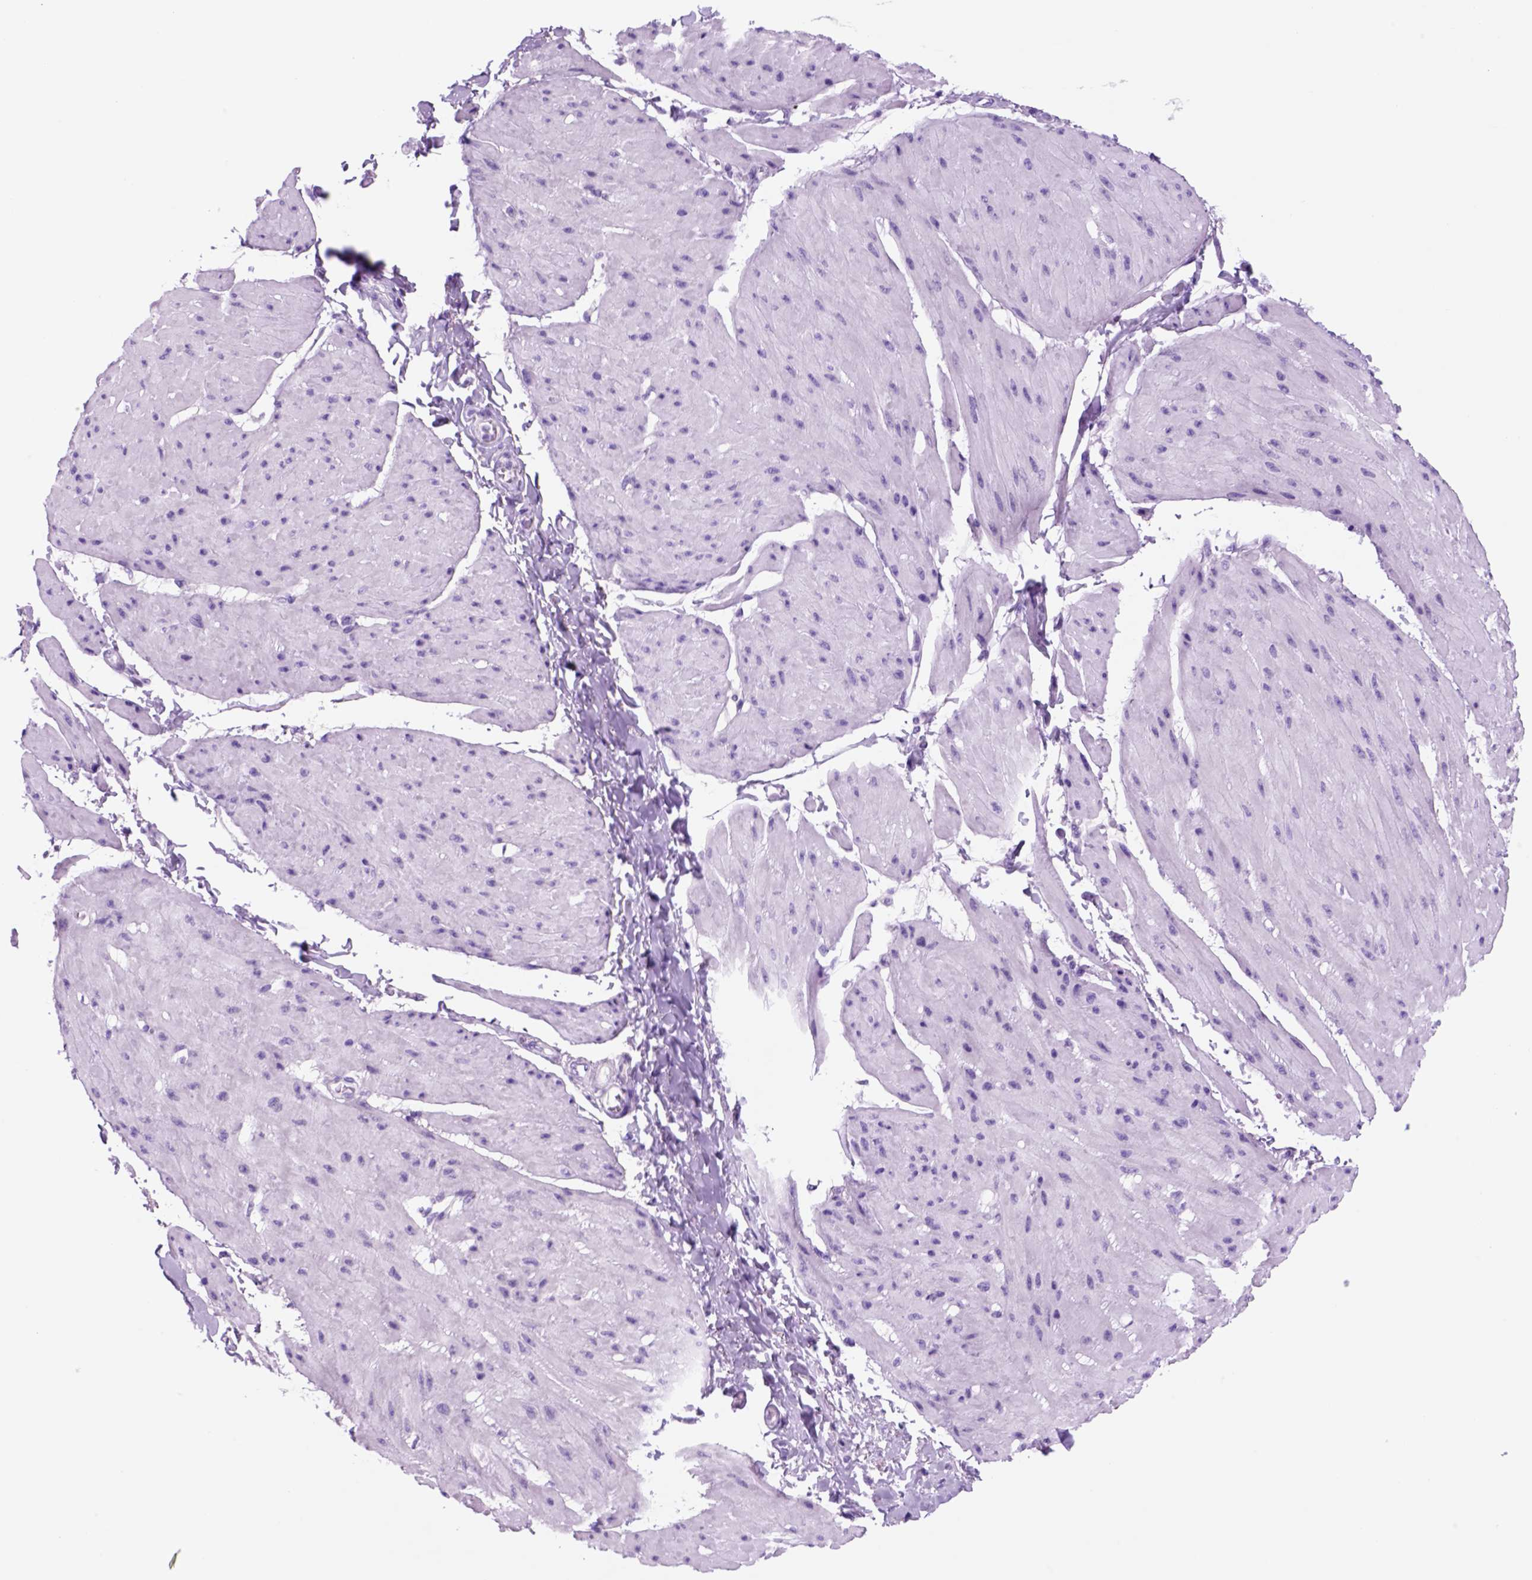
{"staining": {"intensity": "negative", "quantity": "none", "location": "none"}, "tissue": "adipose tissue", "cell_type": "Adipocytes", "image_type": "normal", "snomed": [{"axis": "morphology", "description": "Normal tissue, NOS"}, {"axis": "topography", "description": "Urinary bladder"}, {"axis": "topography", "description": "Peripheral nerve tissue"}], "caption": "A photomicrograph of adipose tissue stained for a protein shows no brown staining in adipocytes. Nuclei are stained in blue.", "gene": "HHIPL2", "patient": {"sex": "female", "age": 60}}